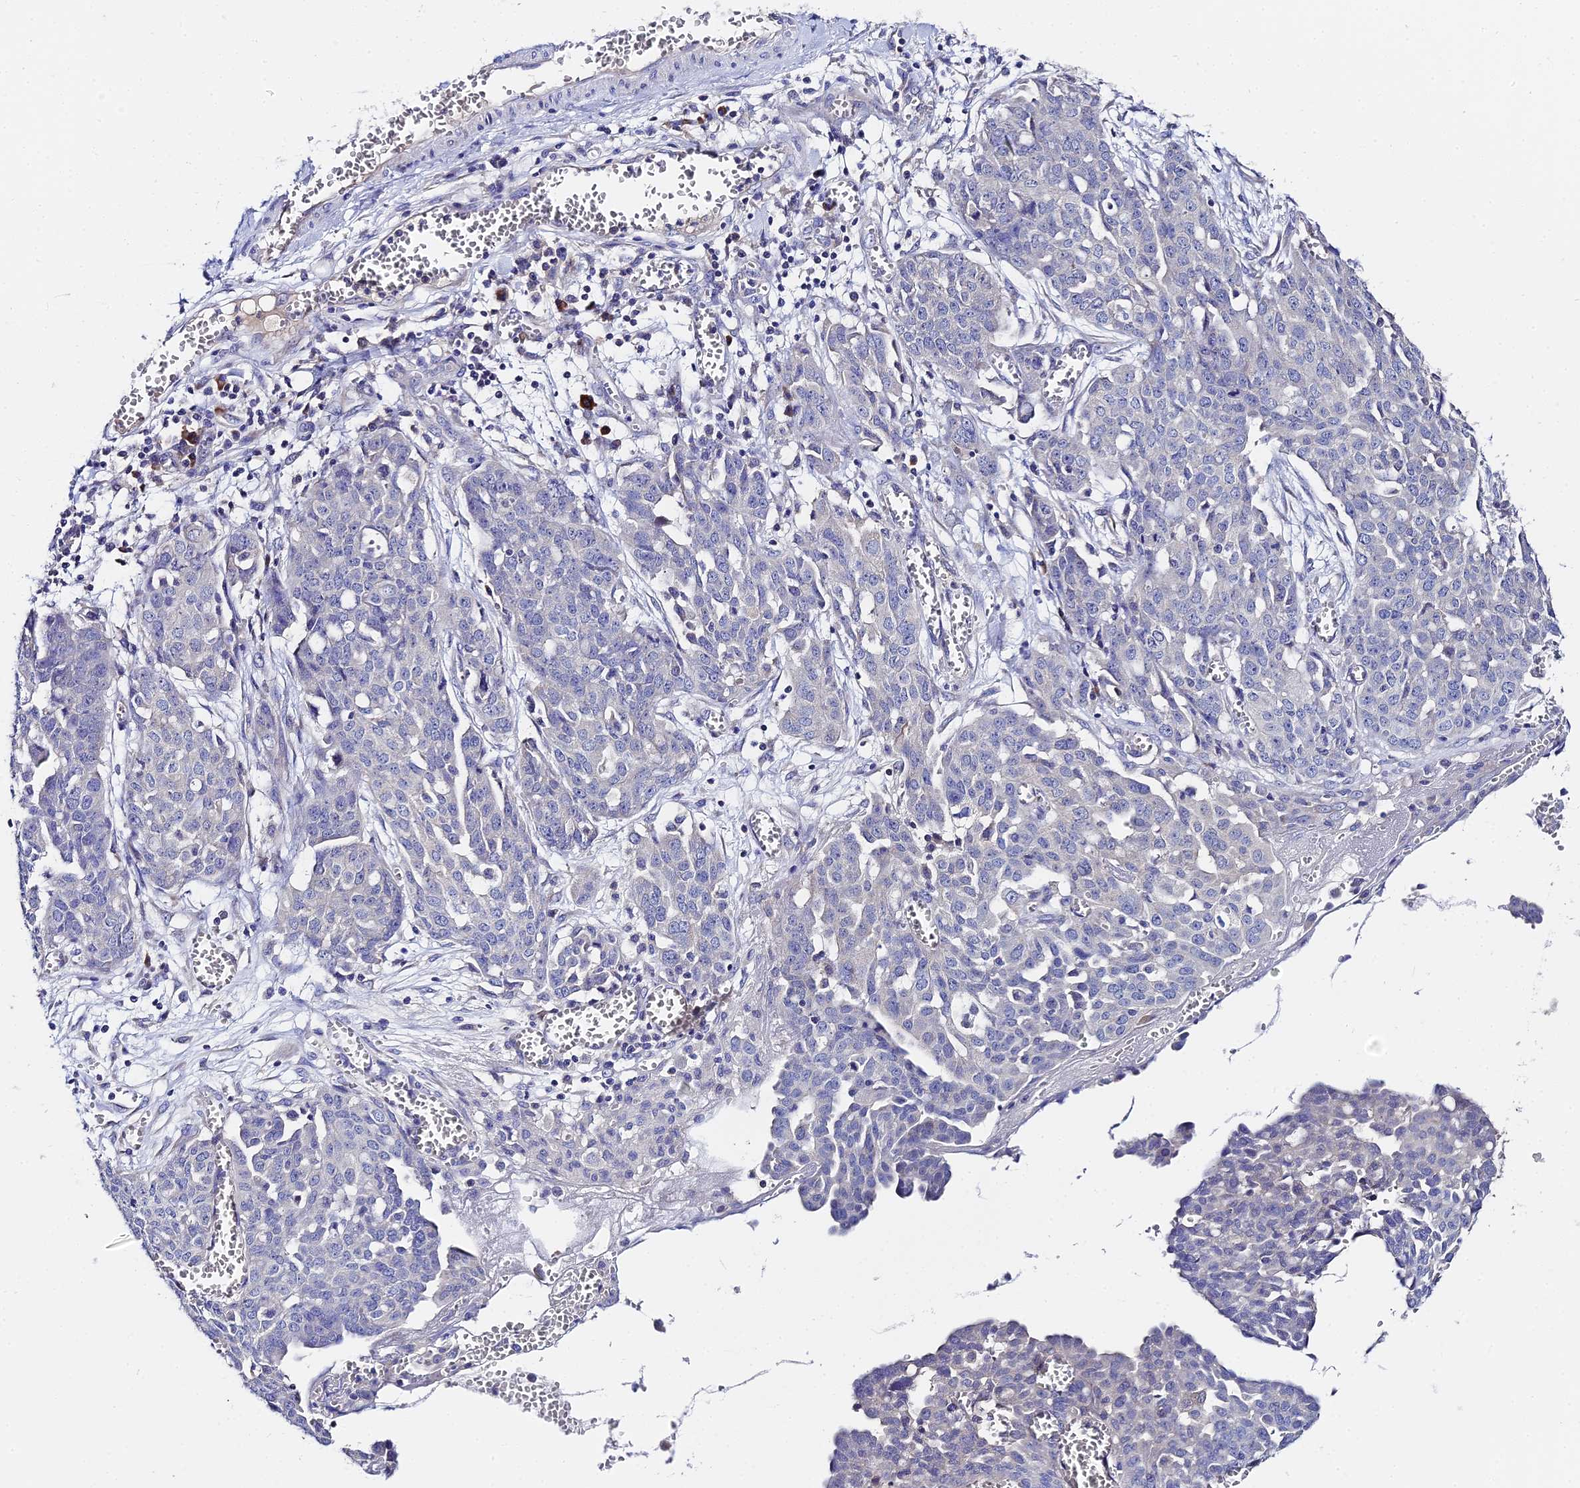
{"staining": {"intensity": "negative", "quantity": "none", "location": "none"}, "tissue": "ovarian cancer", "cell_type": "Tumor cells", "image_type": "cancer", "snomed": [{"axis": "morphology", "description": "Cystadenocarcinoma, serous, NOS"}, {"axis": "topography", "description": "Soft tissue"}, {"axis": "topography", "description": "Ovary"}], "caption": "DAB immunohistochemical staining of serous cystadenocarcinoma (ovarian) reveals no significant expression in tumor cells.", "gene": "UBE2L3", "patient": {"sex": "female", "age": 57}}